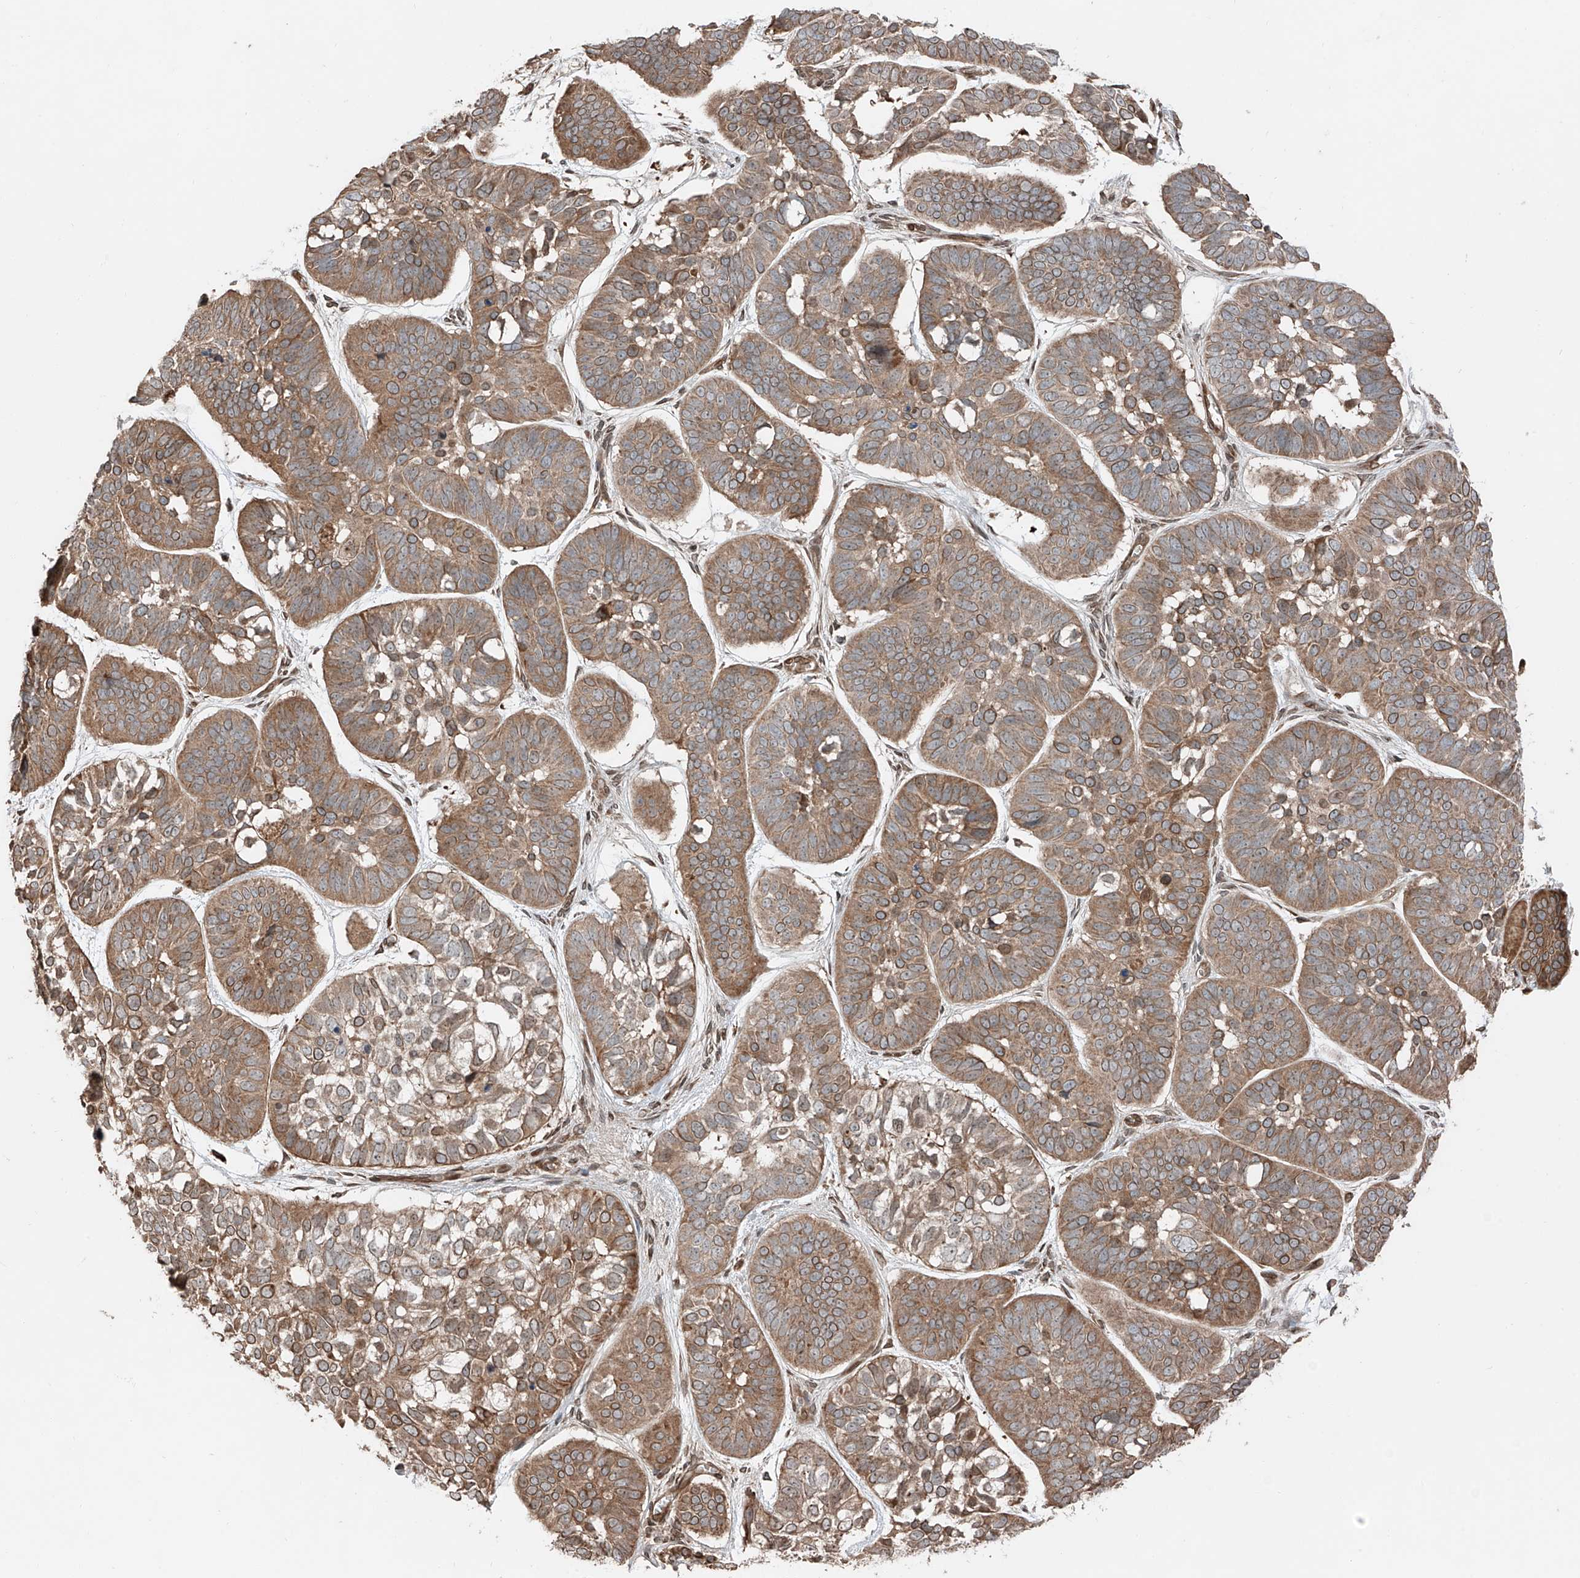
{"staining": {"intensity": "moderate", "quantity": ">75%", "location": "cytoplasmic/membranous"}, "tissue": "skin cancer", "cell_type": "Tumor cells", "image_type": "cancer", "snomed": [{"axis": "morphology", "description": "Basal cell carcinoma"}, {"axis": "topography", "description": "Skin"}], "caption": "An immunohistochemistry photomicrograph of neoplastic tissue is shown. Protein staining in brown shows moderate cytoplasmic/membranous positivity in skin basal cell carcinoma within tumor cells.", "gene": "CEP162", "patient": {"sex": "male", "age": 62}}